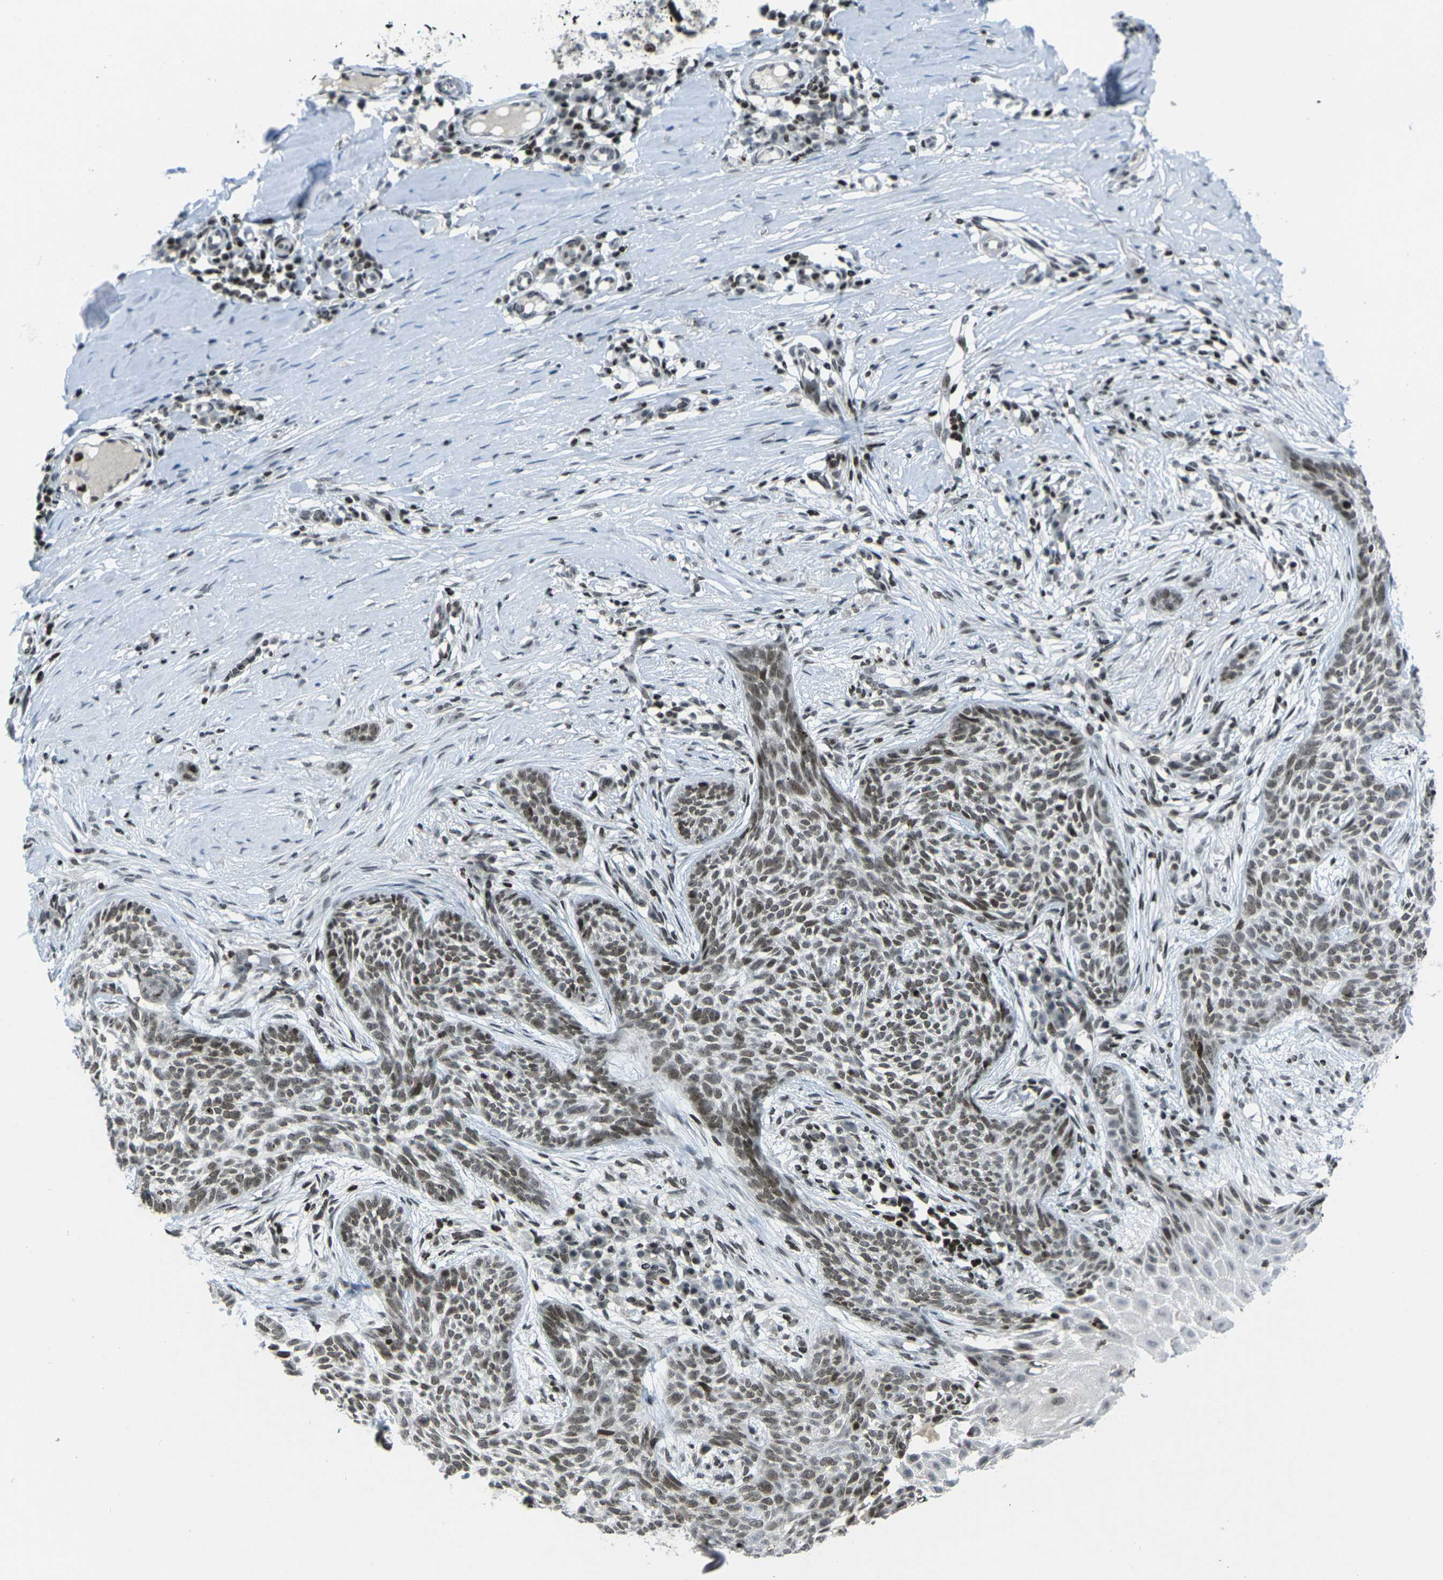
{"staining": {"intensity": "moderate", "quantity": ">75%", "location": "nuclear"}, "tissue": "skin cancer", "cell_type": "Tumor cells", "image_type": "cancer", "snomed": [{"axis": "morphology", "description": "Basal cell carcinoma"}, {"axis": "topography", "description": "Skin"}], "caption": "High-magnification brightfield microscopy of skin basal cell carcinoma stained with DAB (3,3'-diaminobenzidine) (brown) and counterstained with hematoxylin (blue). tumor cells exhibit moderate nuclear positivity is appreciated in approximately>75% of cells.", "gene": "EME1", "patient": {"sex": "female", "age": 59}}